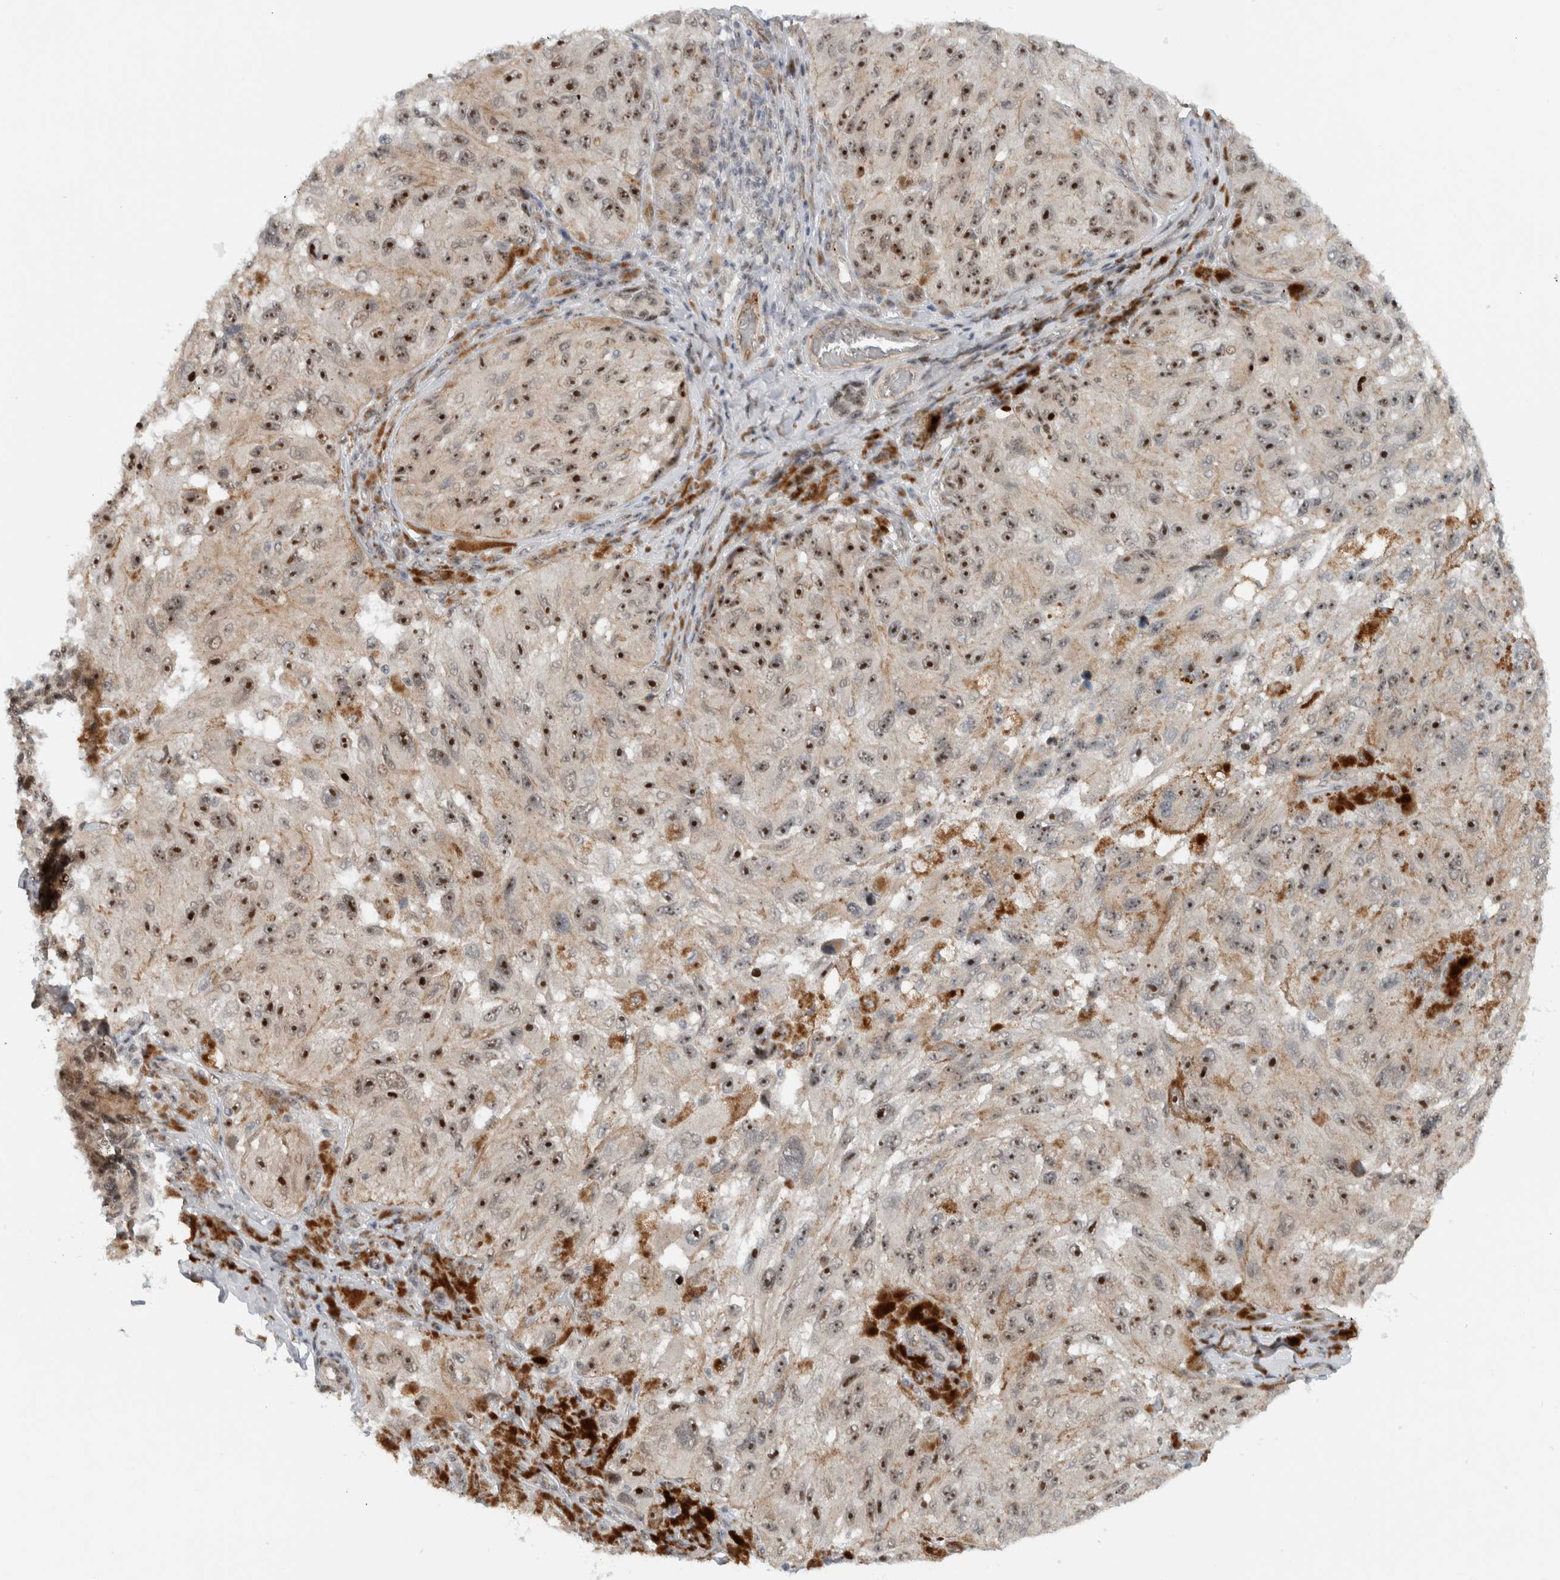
{"staining": {"intensity": "strong", "quantity": ">75%", "location": "nuclear"}, "tissue": "melanoma", "cell_type": "Tumor cells", "image_type": "cancer", "snomed": [{"axis": "morphology", "description": "Malignant melanoma, NOS"}, {"axis": "topography", "description": "Skin"}], "caption": "Melanoma stained with a protein marker shows strong staining in tumor cells.", "gene": "ZFP91", "patient": {"sex": "female", "age": 73}}